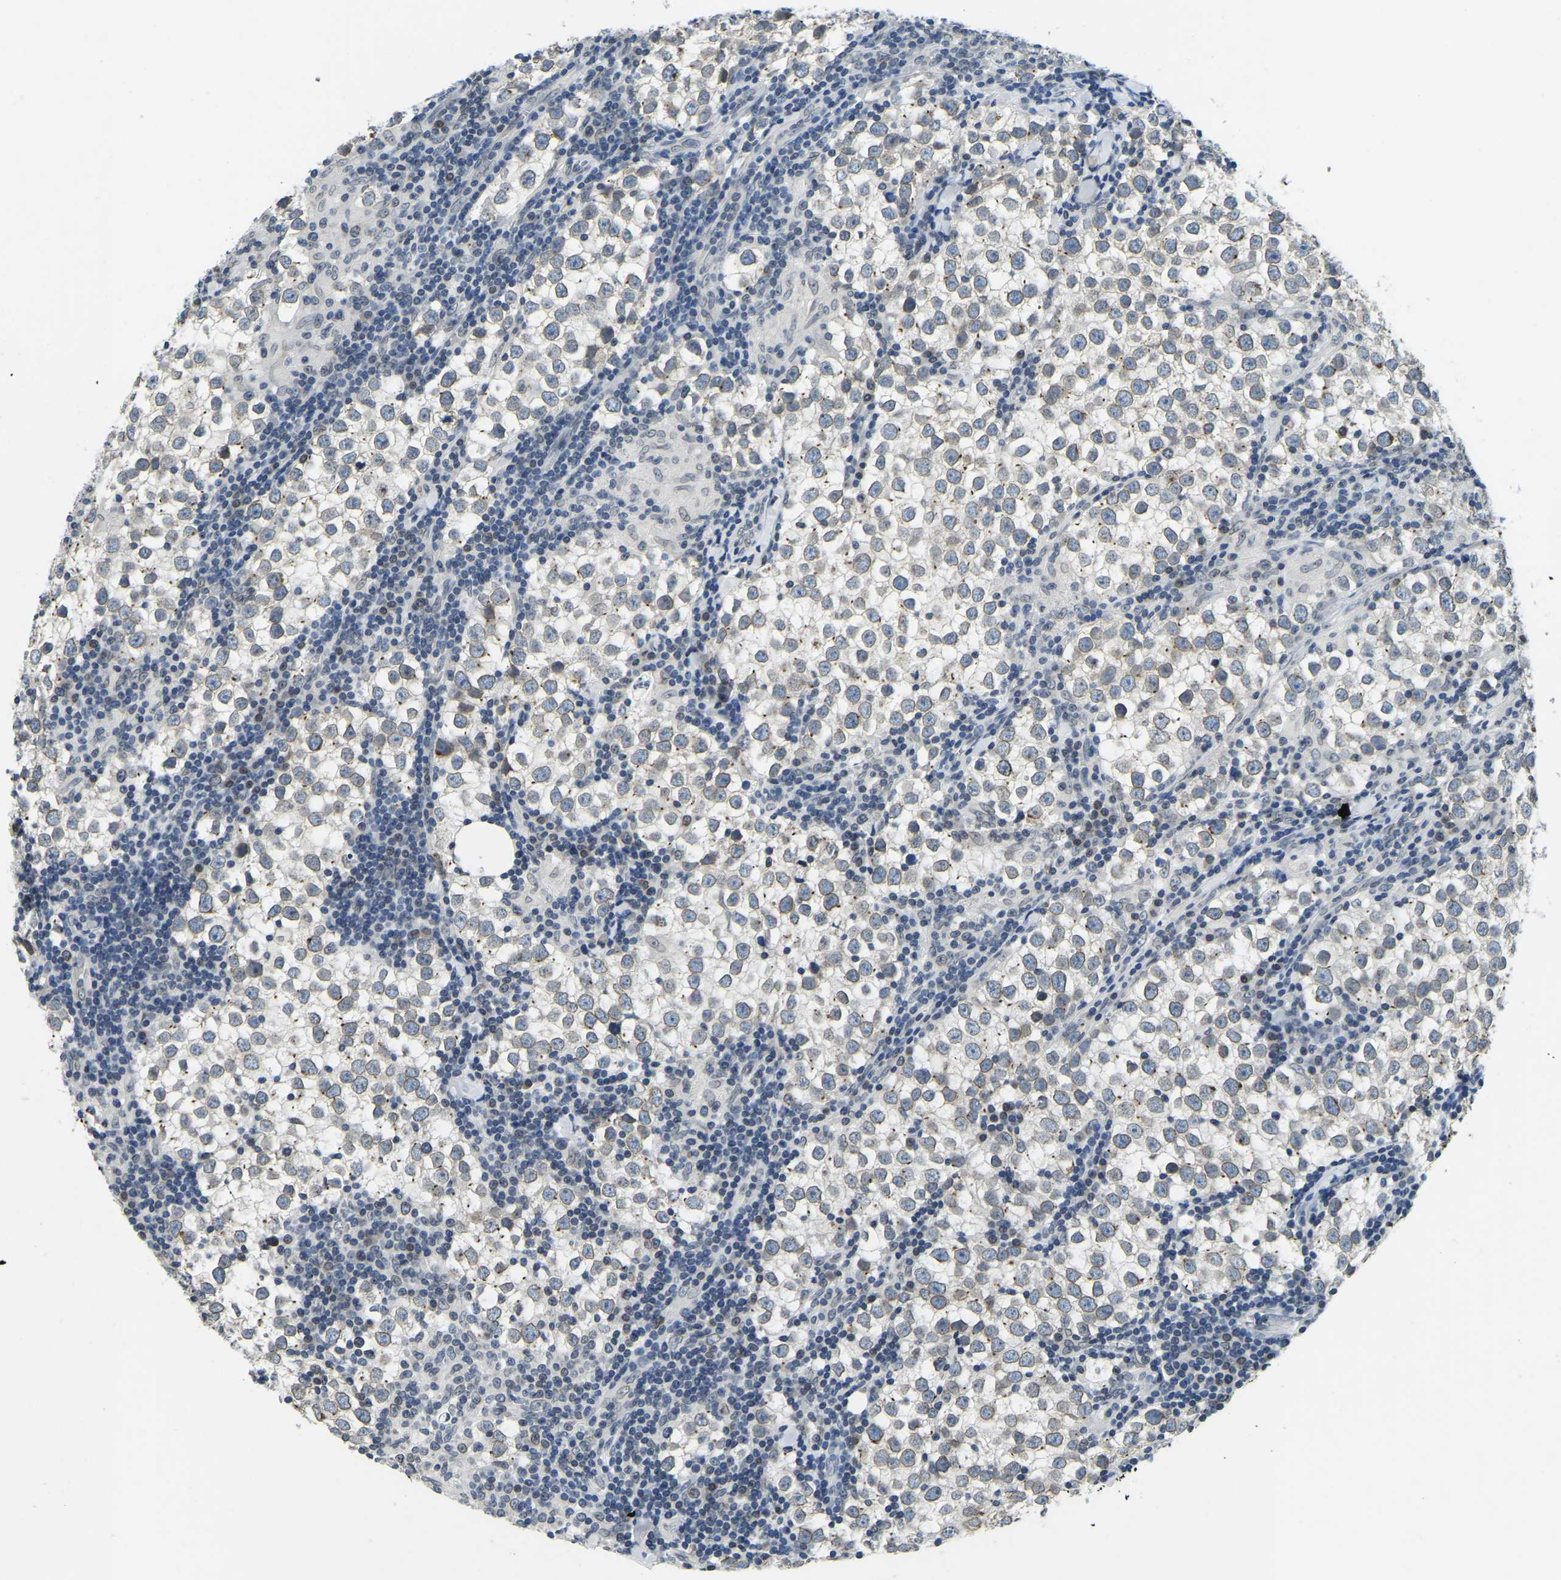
{"staining": {"intensity": "weak", "quantity": ">75%", "location": "cytoplasmic/membranous,nuclear"}, "tissue": "testis cancer", "cell_type": "Tumor cells", "image_type": "cancer", "snomed": [{"axis": "morphology", "description": "Seminoma, NOS"}, {"axis": "morphology", "description": "Carcinoma, Embryonal, NOS"}, {"axis": "topography", "description": "Testis"}], "caption": "A low amount of weak cytoplasmic/membranous and nuclear positivity is identified in approximately >75% of tumor cells in testis seminoma tissue.", "gene": "RANBP2", "patient": {"sex": "male", "age": 36}}